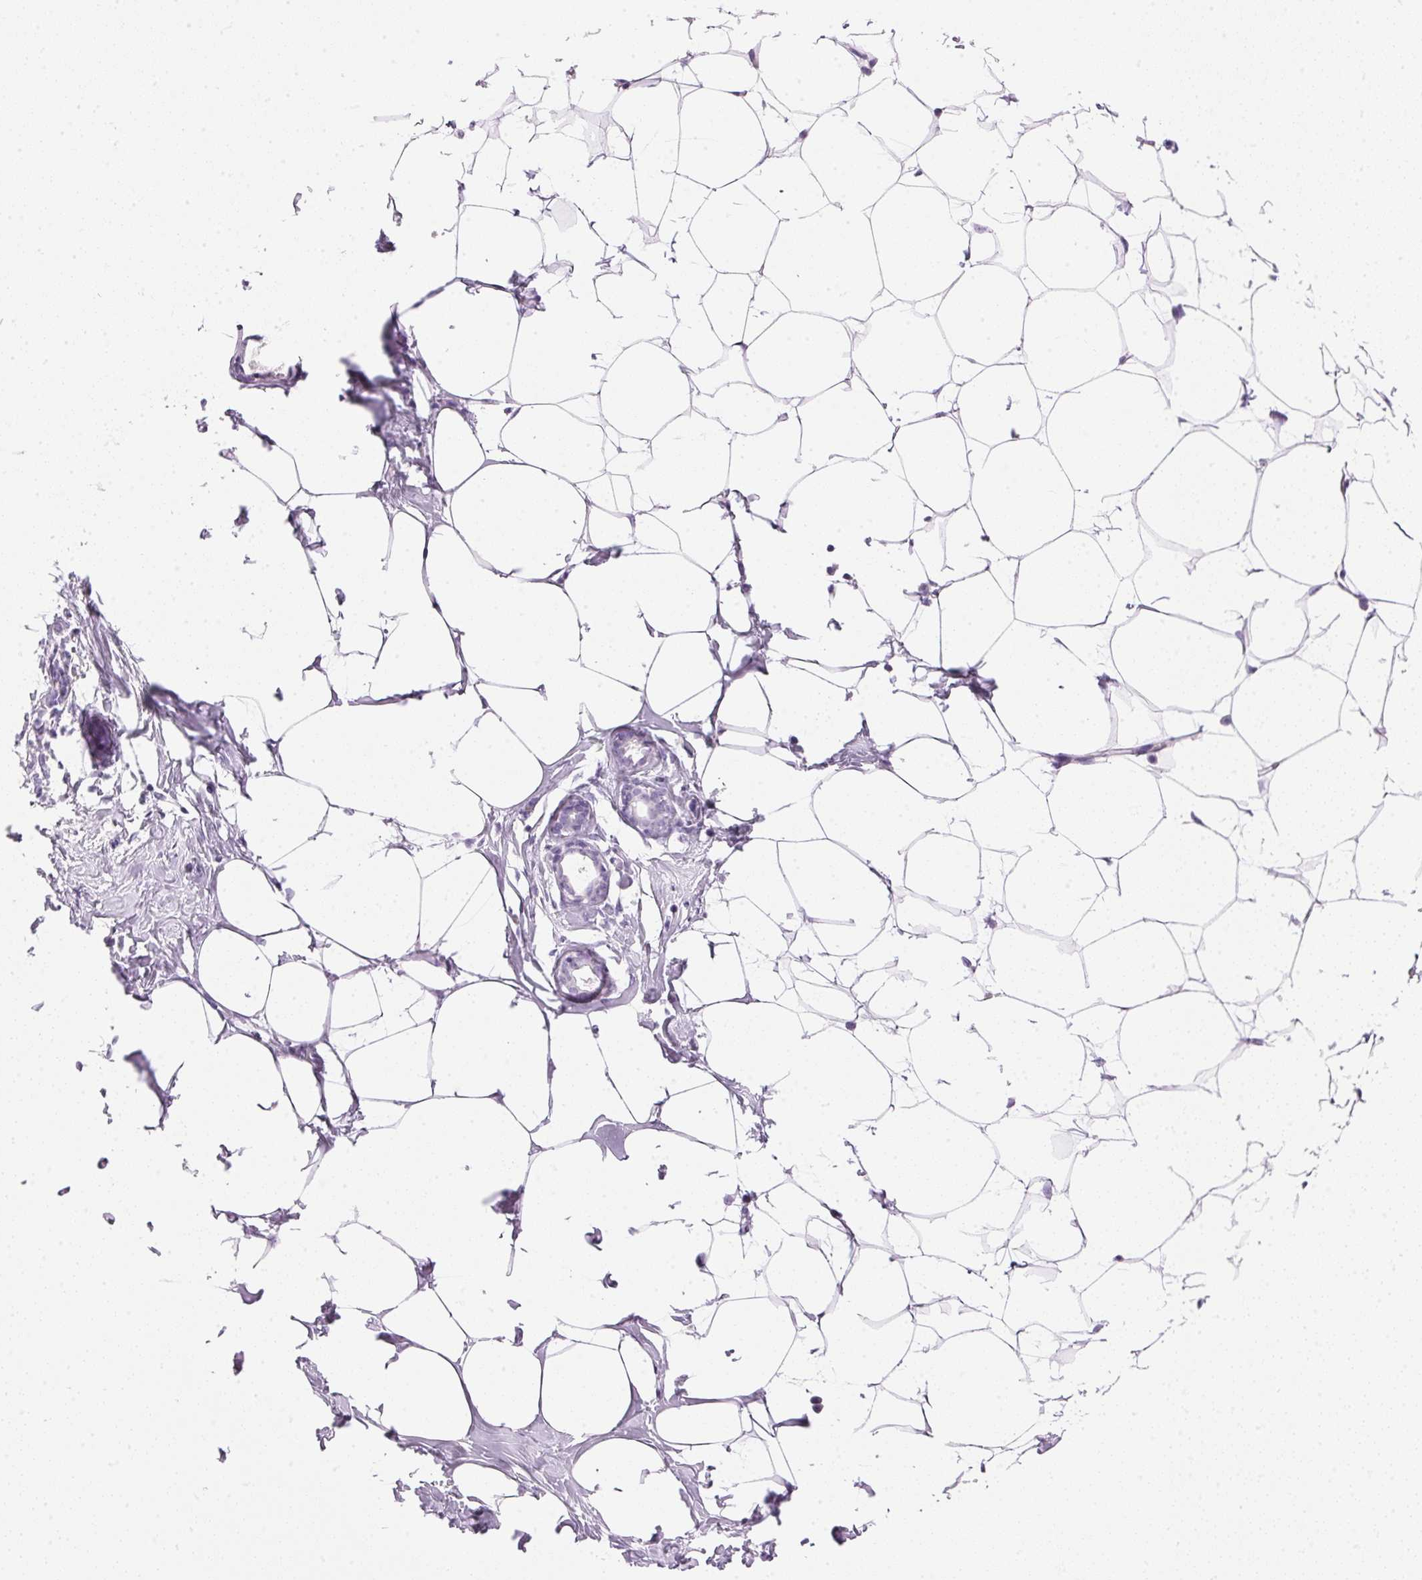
{"staining": {"intensity": "negative", "quantity": "none", "location": "none"}, "tissue": "breast", "cell_type": "Adipocytes", "image_type": "normal", "snomed": [{"axis": "morphology", "description": "Normal tissue, NOS"}, {"axis": "topography", "description": "Breast"}], "caption": "DAB (3,3'-diaminobenzidine) immunohistochemical staining of unremarkable human breast displays no significant positivity in adipocytes. (Stains: DAB immunohistochemistry with hematoxylin counter stain, Microscopy: brightfield microscopy at high magnification).", "gene": "IGFBP1", "patient": {"sex": "female", "age": 27}}